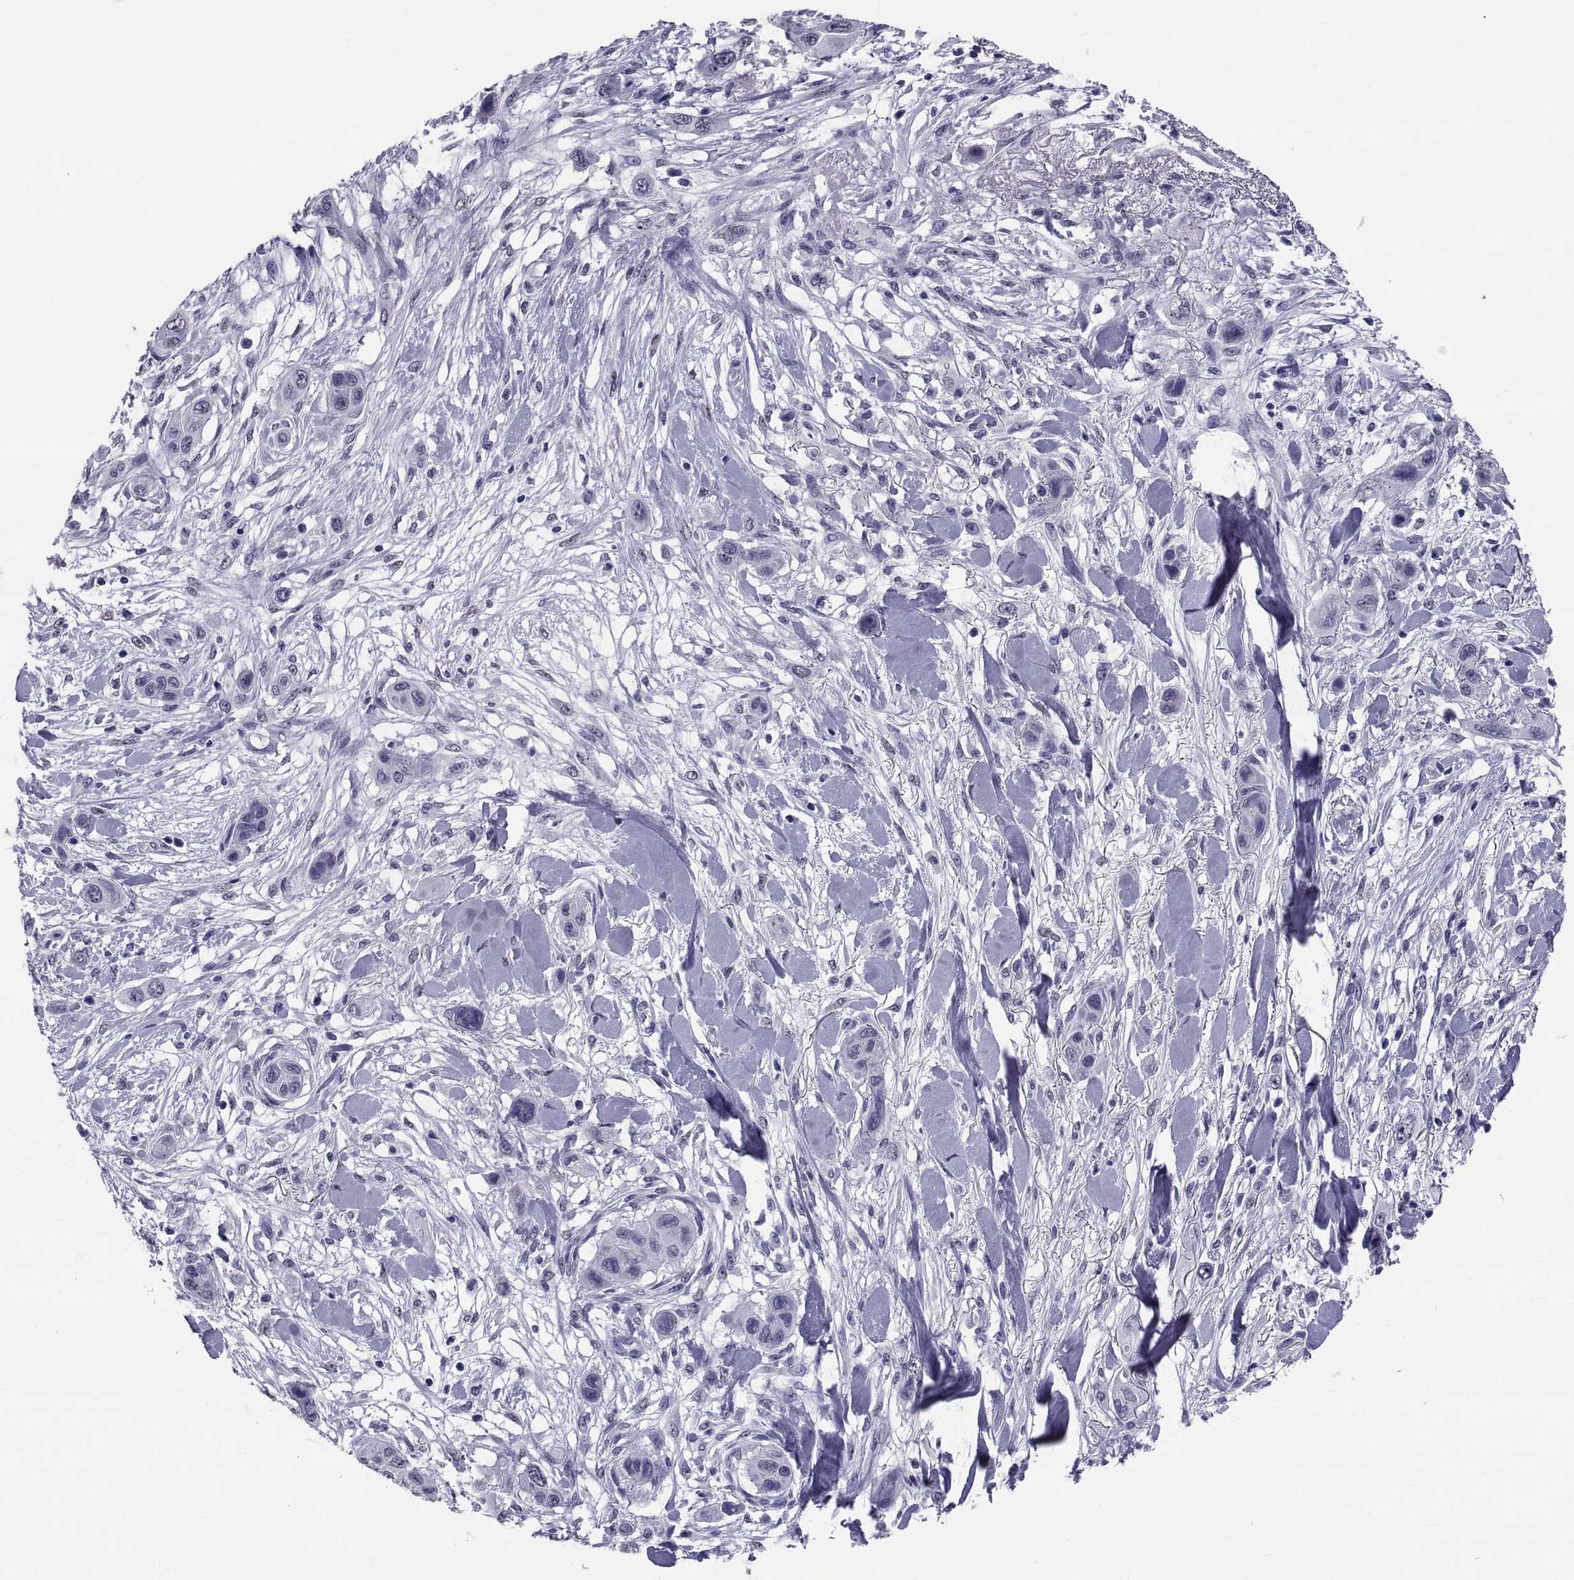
{"staining": {"intensity": "negative", "quantity": "none", "location": "none"}, "tissue": "skin cancer", "cell_type": "Tumor cells", "image_type": "cancer", "snomed": [{"axis": "morphology", "description": "Squamous cell carcinoma, NOS"}, {"axis": "topography", "description": "Skin"}], "caption": "A high-resolution histopathology image shows immunohistochemistry staining of skin cancer (squamous cell carcinoma), which shows no significant positivity in tumor cells.", "gene": "TGFBR3L", "patient": {"sex": "male", "age": 79}}